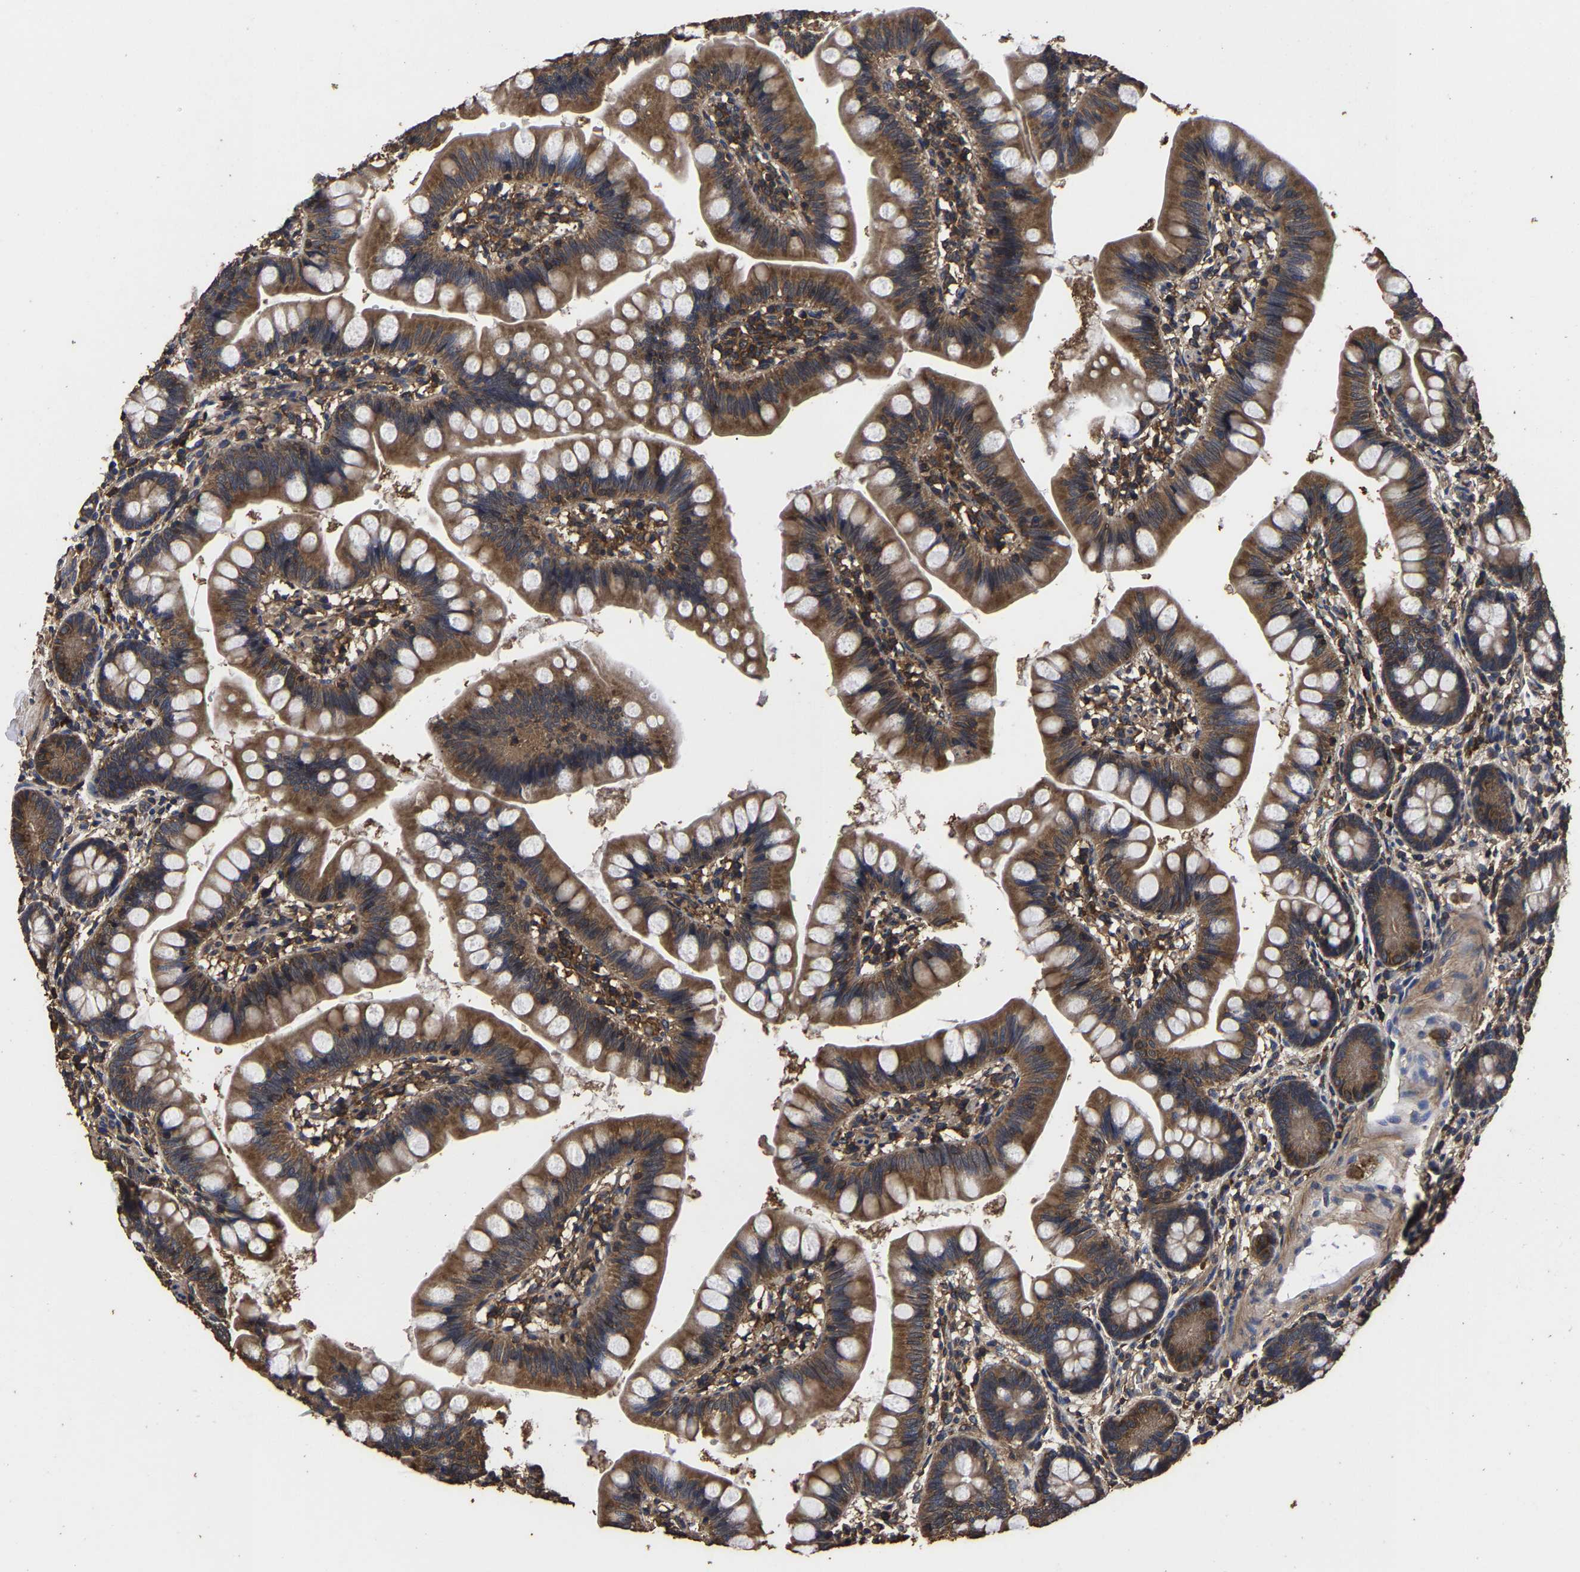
{"staining": {"intensity": "strong", "quantity": ">75%", "location": "cytoplasmic/membranous"}, "tissue": "small intestine", "cell_type": "Glandular cells", "image_type": "normal", "snomed": [{"axis": "morphology", "description": "Normal tissue, NOS"}, {"axis": "topography", "description": "Small intestine"}], "caption": "DAB immunohistochemical staining of normal small intestine demonstrates strong cytoplasmic/membranous protein positivity in approximately >75% of glandular cells.", "gene": "ITCH", "patient": {"sex": "male", "age": 7}}